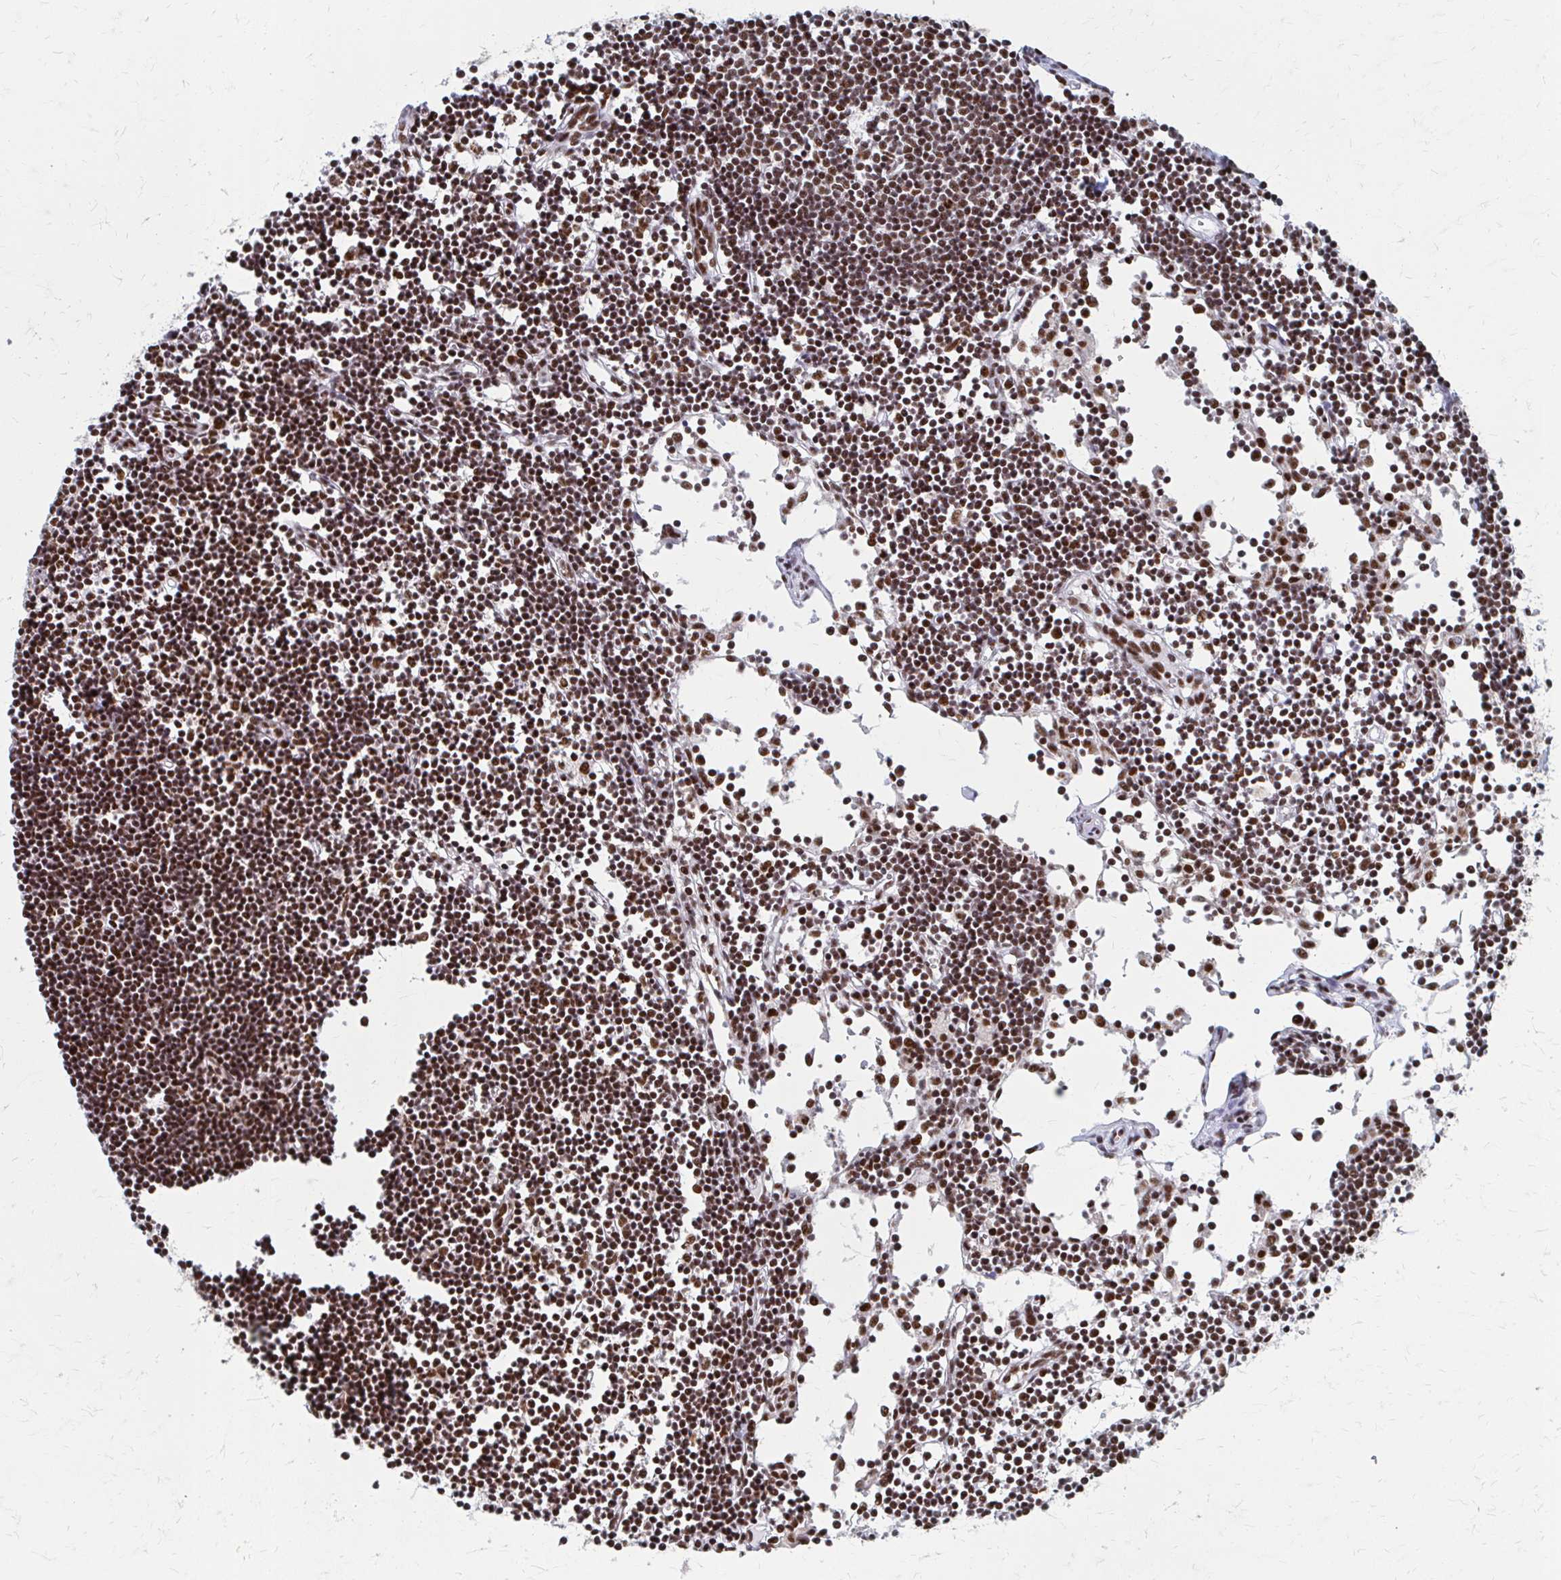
{"staining": {"intensity": "strong", "quantity": ">75%", "location": "nuclear"}, "tissue": "lymph node", "cell_type": "Germinal center cells", "image_type": "normal", "snomed": [{"axis": "morphology", "description": "Normal tissue, NOS"}, {"axis": "topography", "description": "Lymph node"}], "caption": "Protein expression analysis of unremarkable human lymph node reveals strong nuclear positivity in approximately >75% of germinal center cells. The protein is shown in brown color, while the nuclei are stained blue.", "gene": "CNKSR3", "patient": {"sex": "female", "age": 65}}